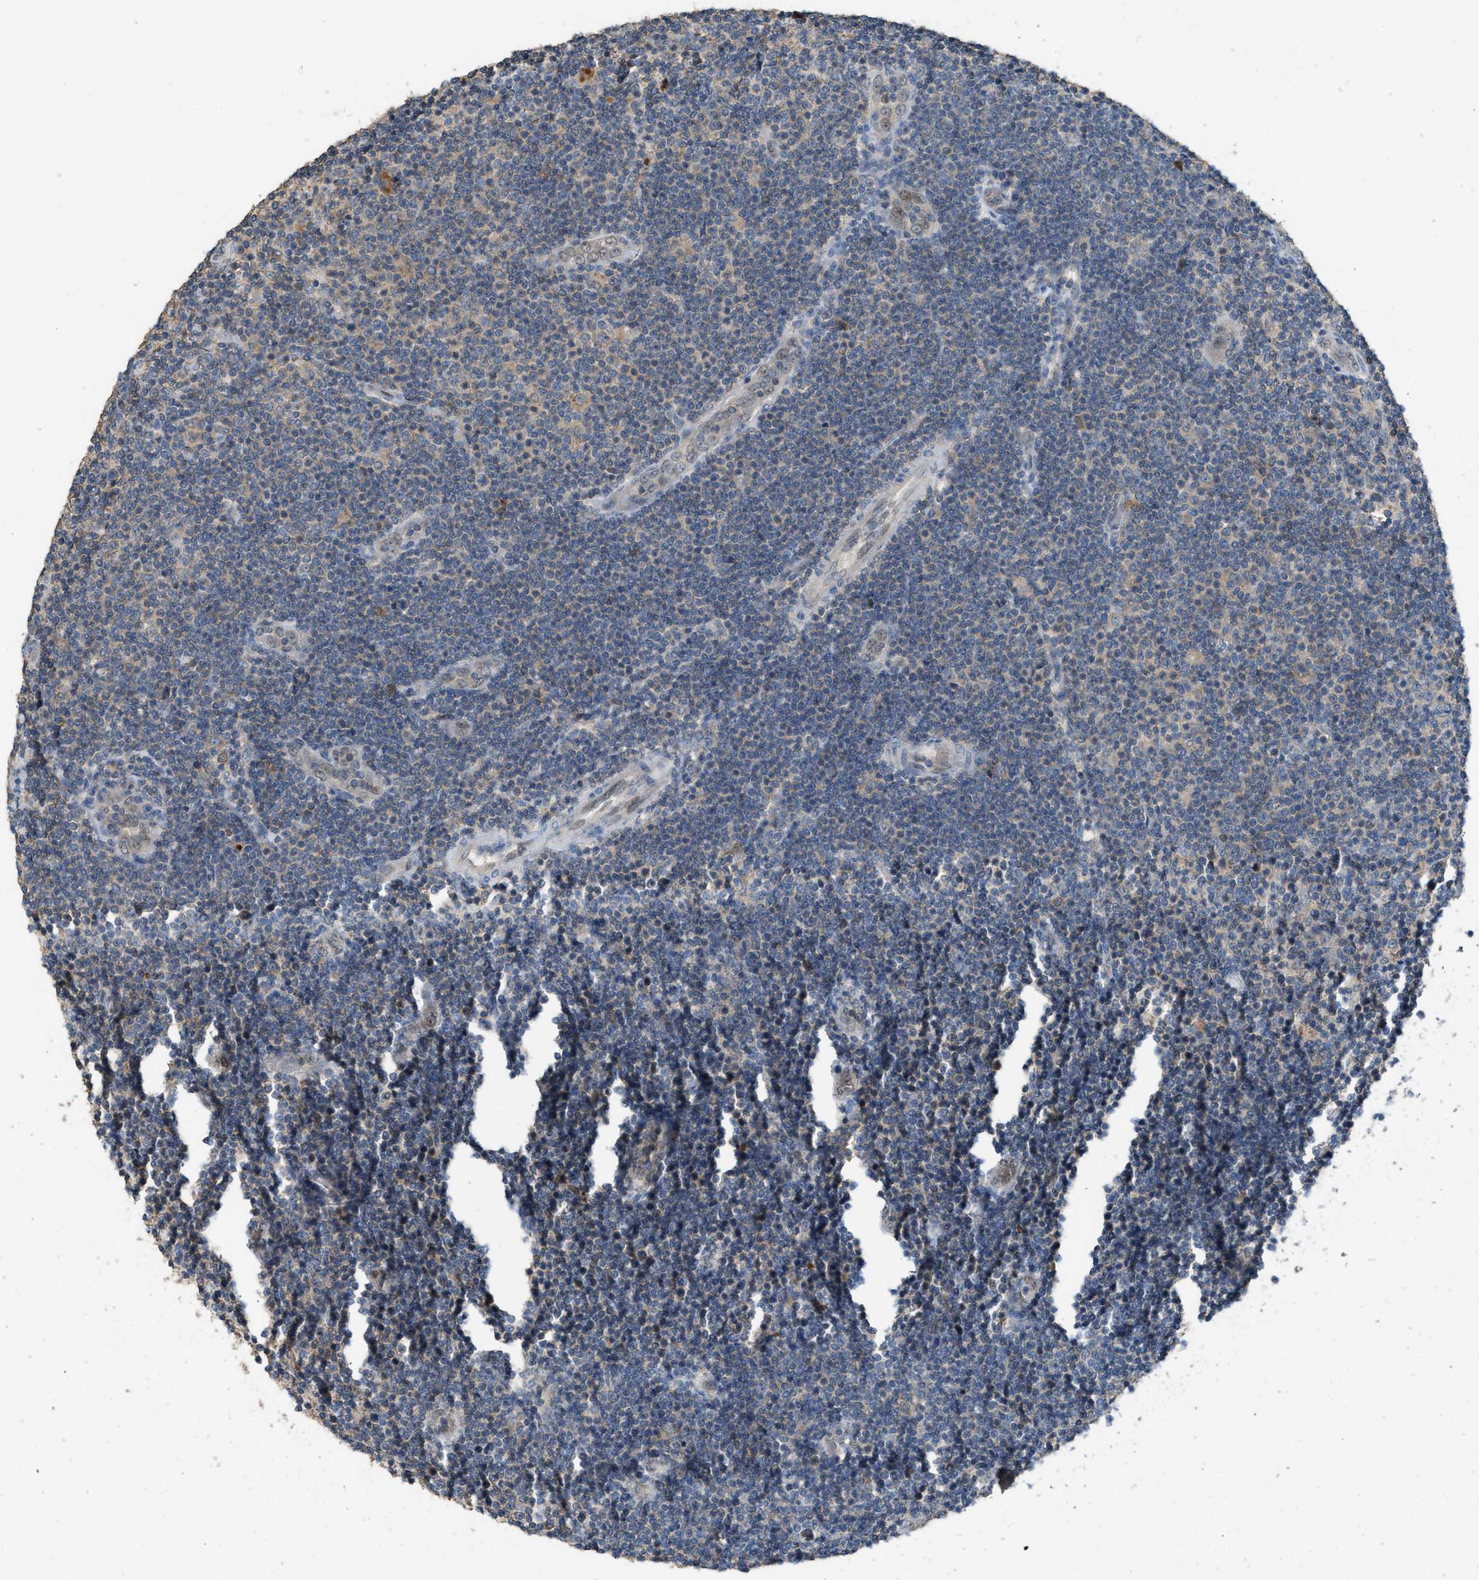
{"staining": {"intensity": "weak", "quantity": "<25%", "location": "cytoplasmic/membranous"}, "tissue": "lymphoma", "cell_type": "Tumor cells", "image_type": "cancer", "snomed": [{"axis": "morphology", "description": "Malignant lymphoma, non-Hodgkin's type, Low grade"}, {"axis": "topography", "description": "Lymph node"}], "caption": "Tumor cells are negative for brown protein staining in lymphoma.", "gene": "TPK1", "patient": {"sex": "male", "age": 83}}